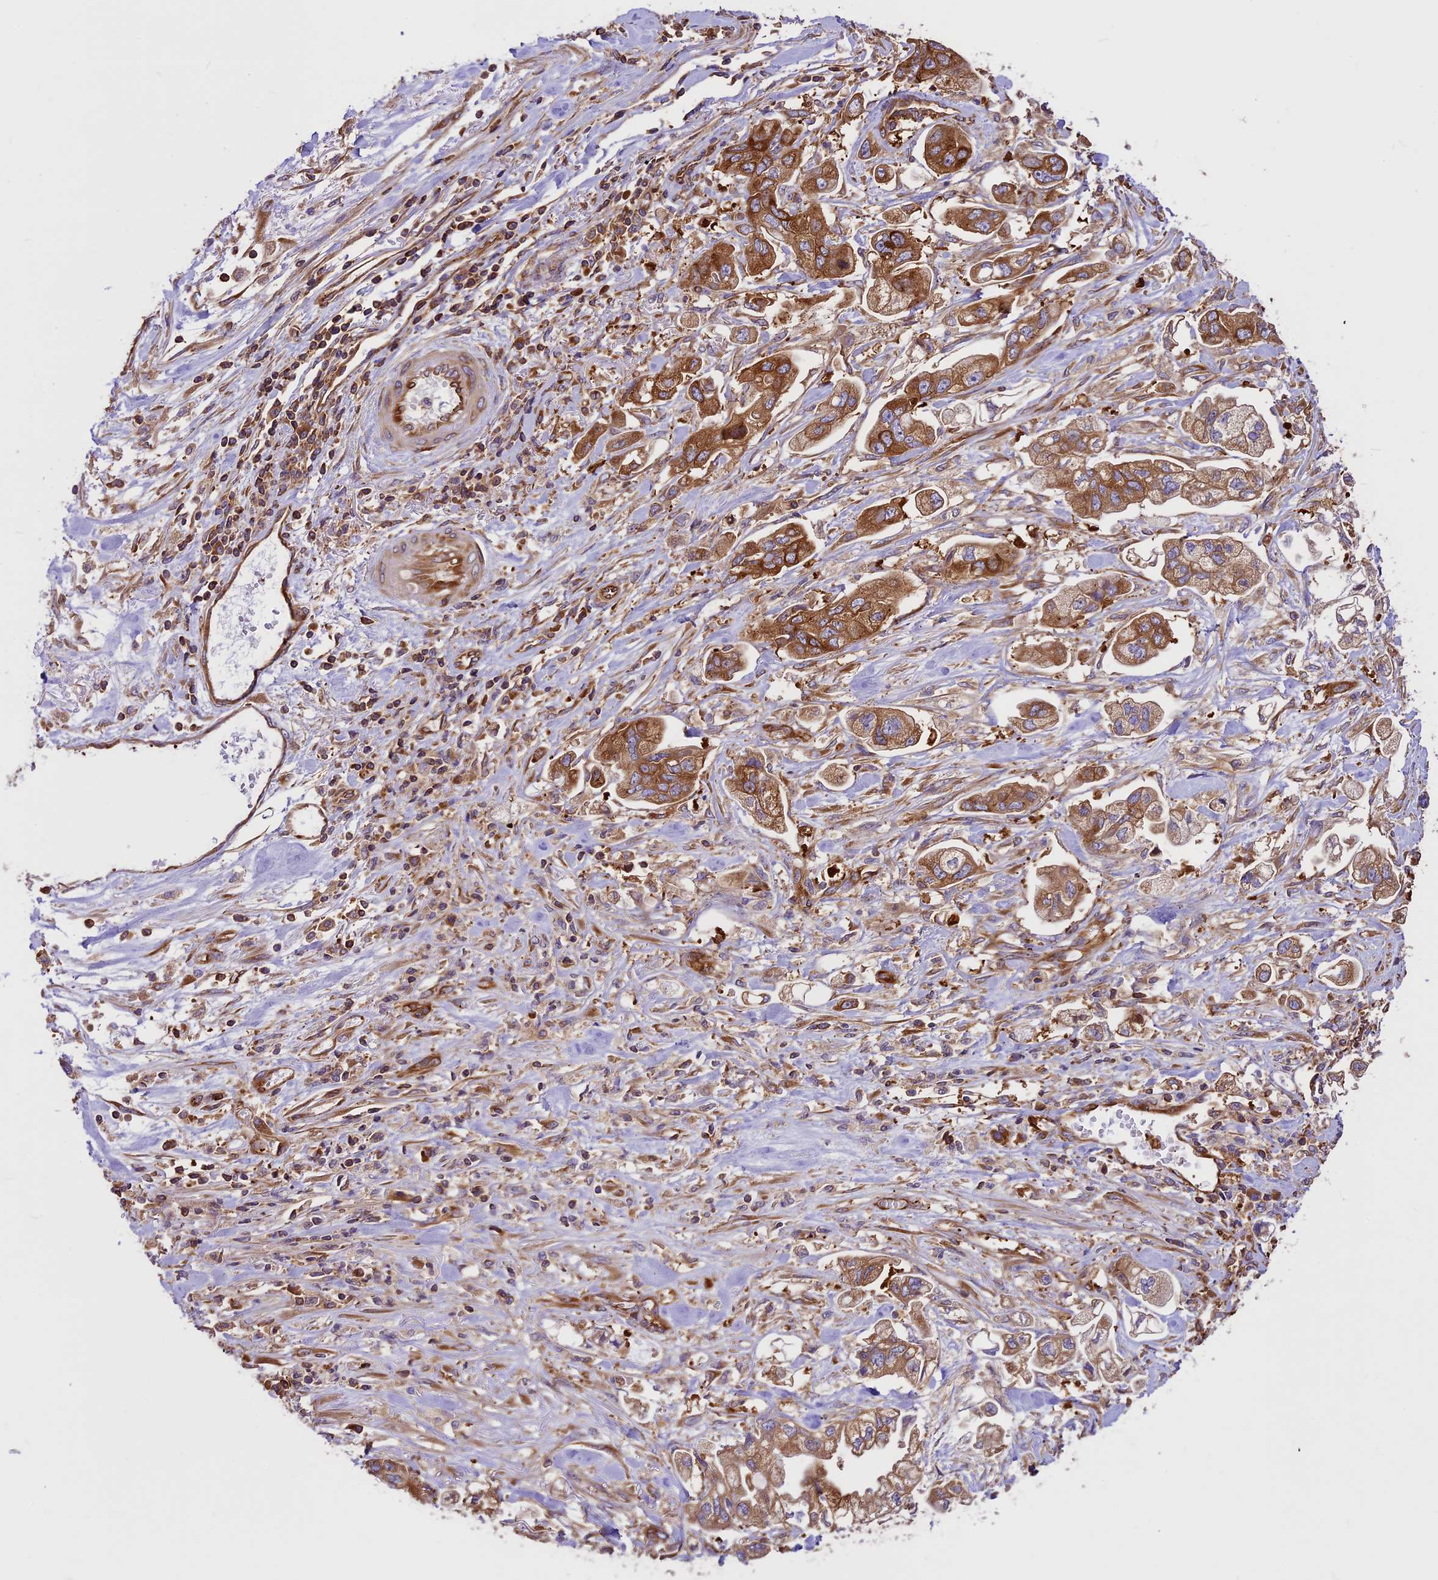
{"staining": {"intensity": "moderate", "quantity": ">75%", "location": "cytoplasmic/membranous"}, "tissue": "stomach cancer", "cell_type": "Tumor cells", "image_type": "cancer", "snomed": [{"axis": "morphology", "description": "Adenocarcinoma, NOS"}, {"axis": "topography", "description": "Stomach"}], "caption": "IHC of human stomach cancer (adenocarcinoma) demonstrates medium levels of moderate cytoplasmic/membranous staining in approximately >75% of tumor cells.", "gene": "KARS1", "patient": {"sex": "male", "age": 62}}